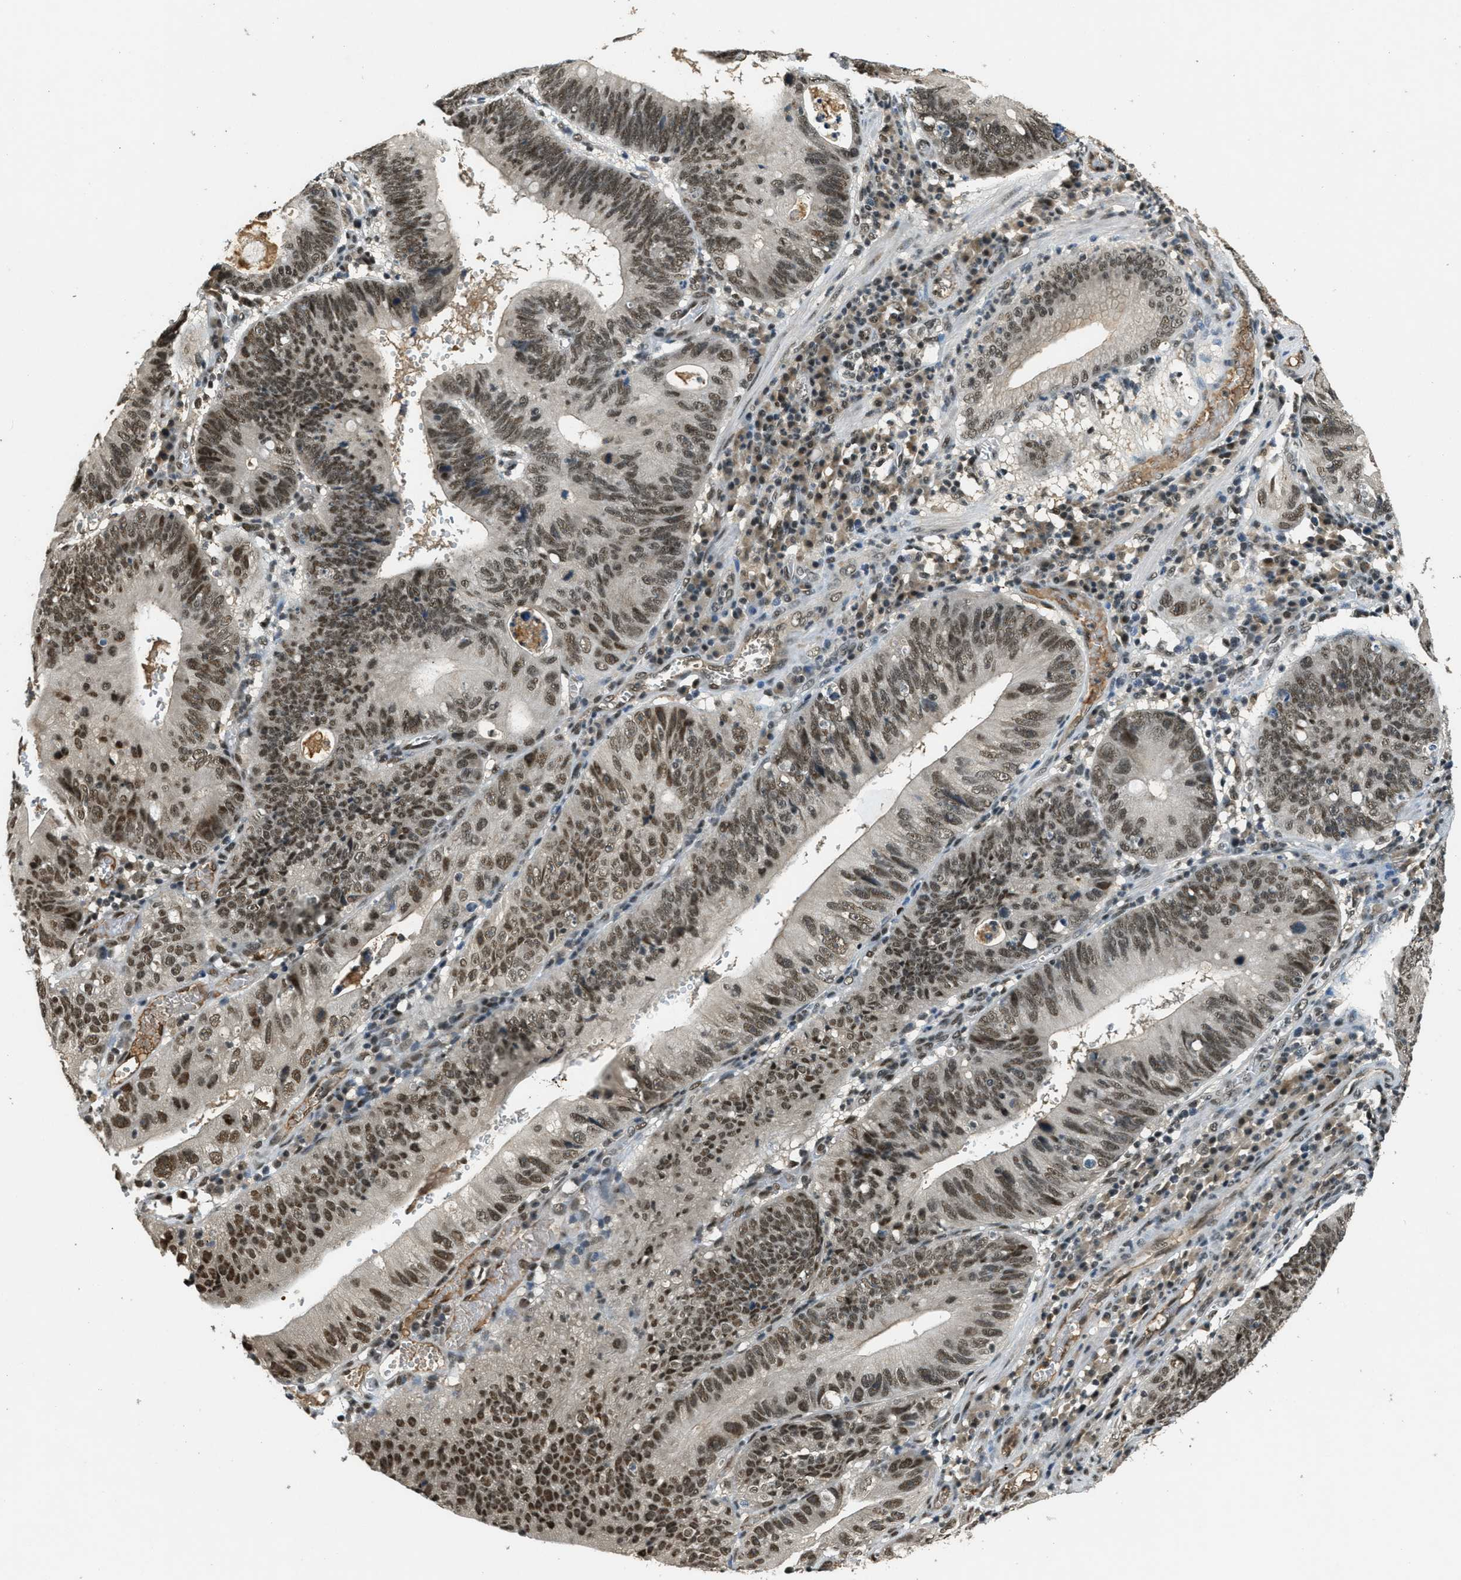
{"staining": {"intensity": "moderate", "quantity": ">75%", "location": "nuclear"}, "tissue": "stomach cancer", "cell_type": "Tumor cells", "image_type": "cancer", "snomed": [{"axis": "morphology", "description": "Adenocarcinoma, NOS"}, {"axis": "topography", "description": "Stomach"}], "caption": "Stomach cancer stained with DAB (3,3'-diaminobenzidine) IHC reveals medium levels of moderate nuclear staining in approximately >75% of tumor cells.", "gene": "ZNF148", "patient": {"sex": "male", "age": 59}}